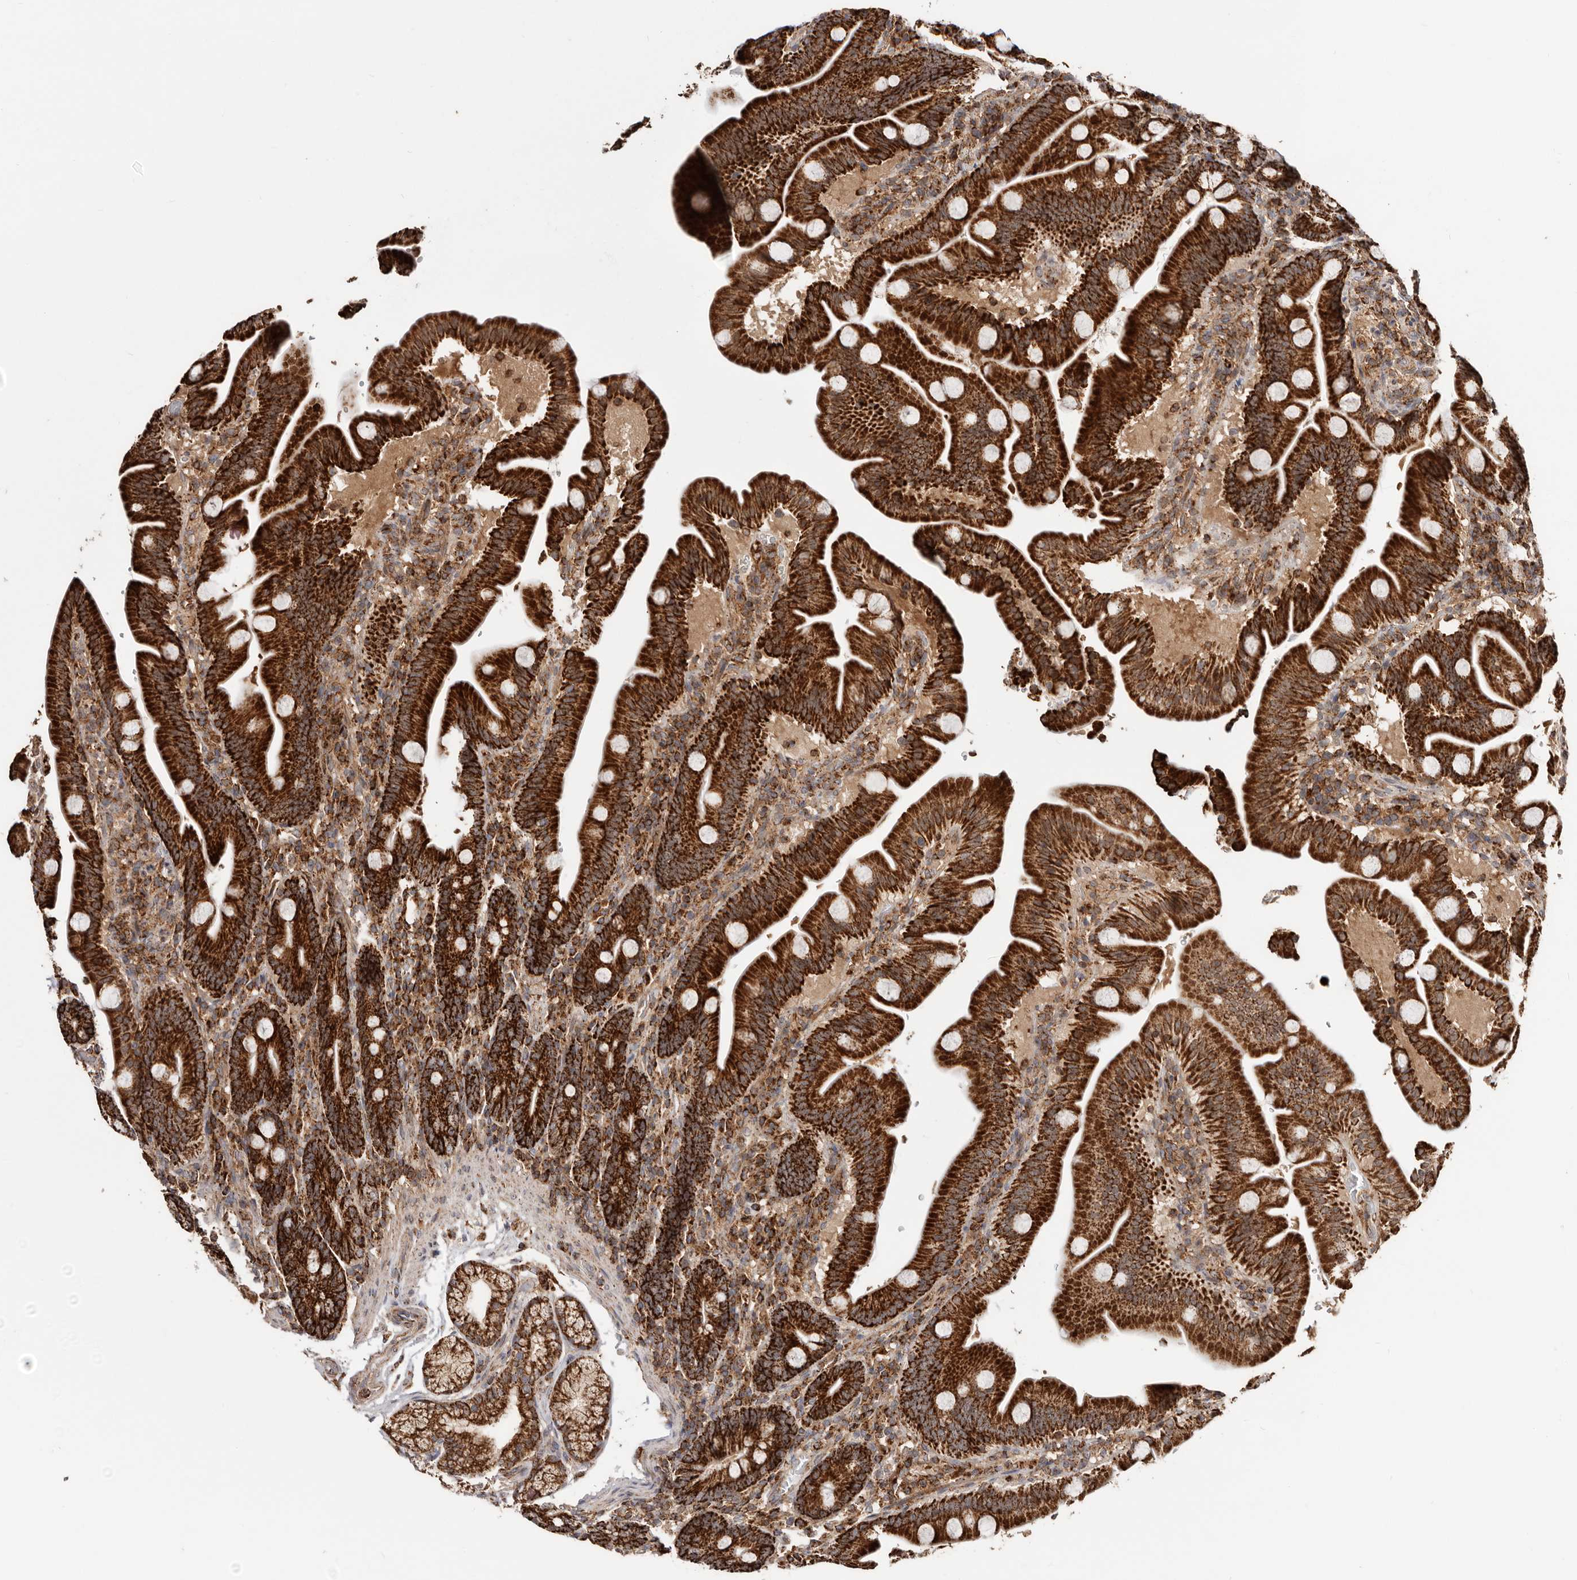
{"staining": {"intensity": "strong", "quantity": ">75%", "location": "cytoplasmic/membranous"}, "tissue": "duodenum", "cell_type": "Glandular cells", "image_type": "normal", "snomed": [{"axis": "morphology", "description": "Normal tissue, NOS"}, {"axis": "topography", "description": "Duodenum"}], "caption": "Duodenum stained with DAB (3,3'-diaminobenzidine) IHC displays high levels of strong cytoplasmic/membranous staining in approximately >75% of glandular cells. (DAB (3,3'-diaminobenzidine) IHC, brown staining for protein, blue staining for nuclei).", "gene": "PRKACB", "patient": {"sex": "male", "age": 54}}